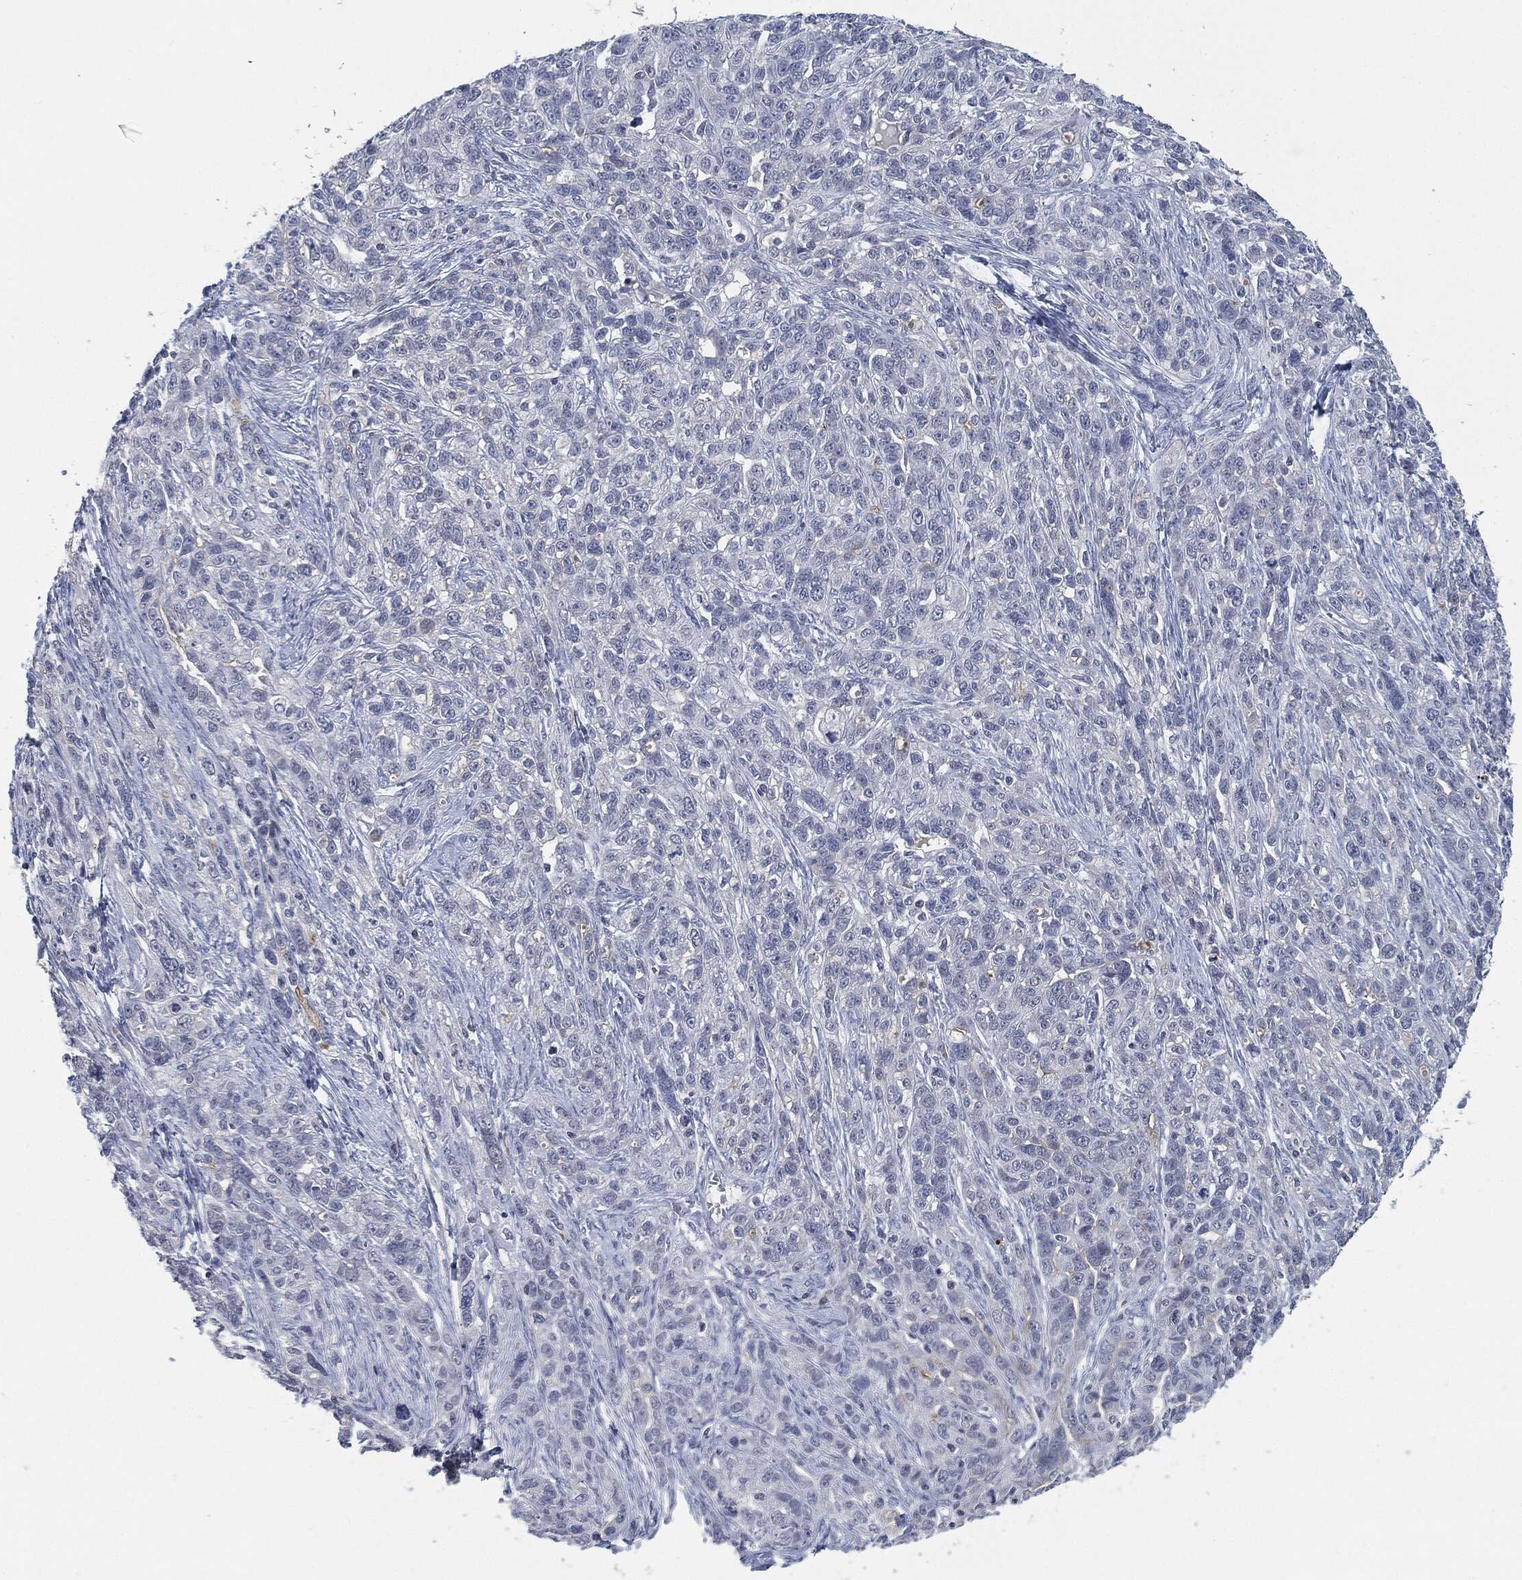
{"staining": {"intensity": "negative", "quantity": "none", "location": "none"}, "tissue": "ovarian cancer", "cell_type": "Tumor cells", "image_type": "cancer", "snomed": [{"axis": "morphology", "description": "Cystadenocarcinoma, serous, NOS"}, {"axis": "topography", "description": "Ovary"}], "caption": "Immunohistochemistry (IHC) histopathology image of ovarian cancer stained for a protein (brown), which shows no positivity in tumor cells.", "gene": "PROM1", "patient": {"sex": "female", "age": 71}}